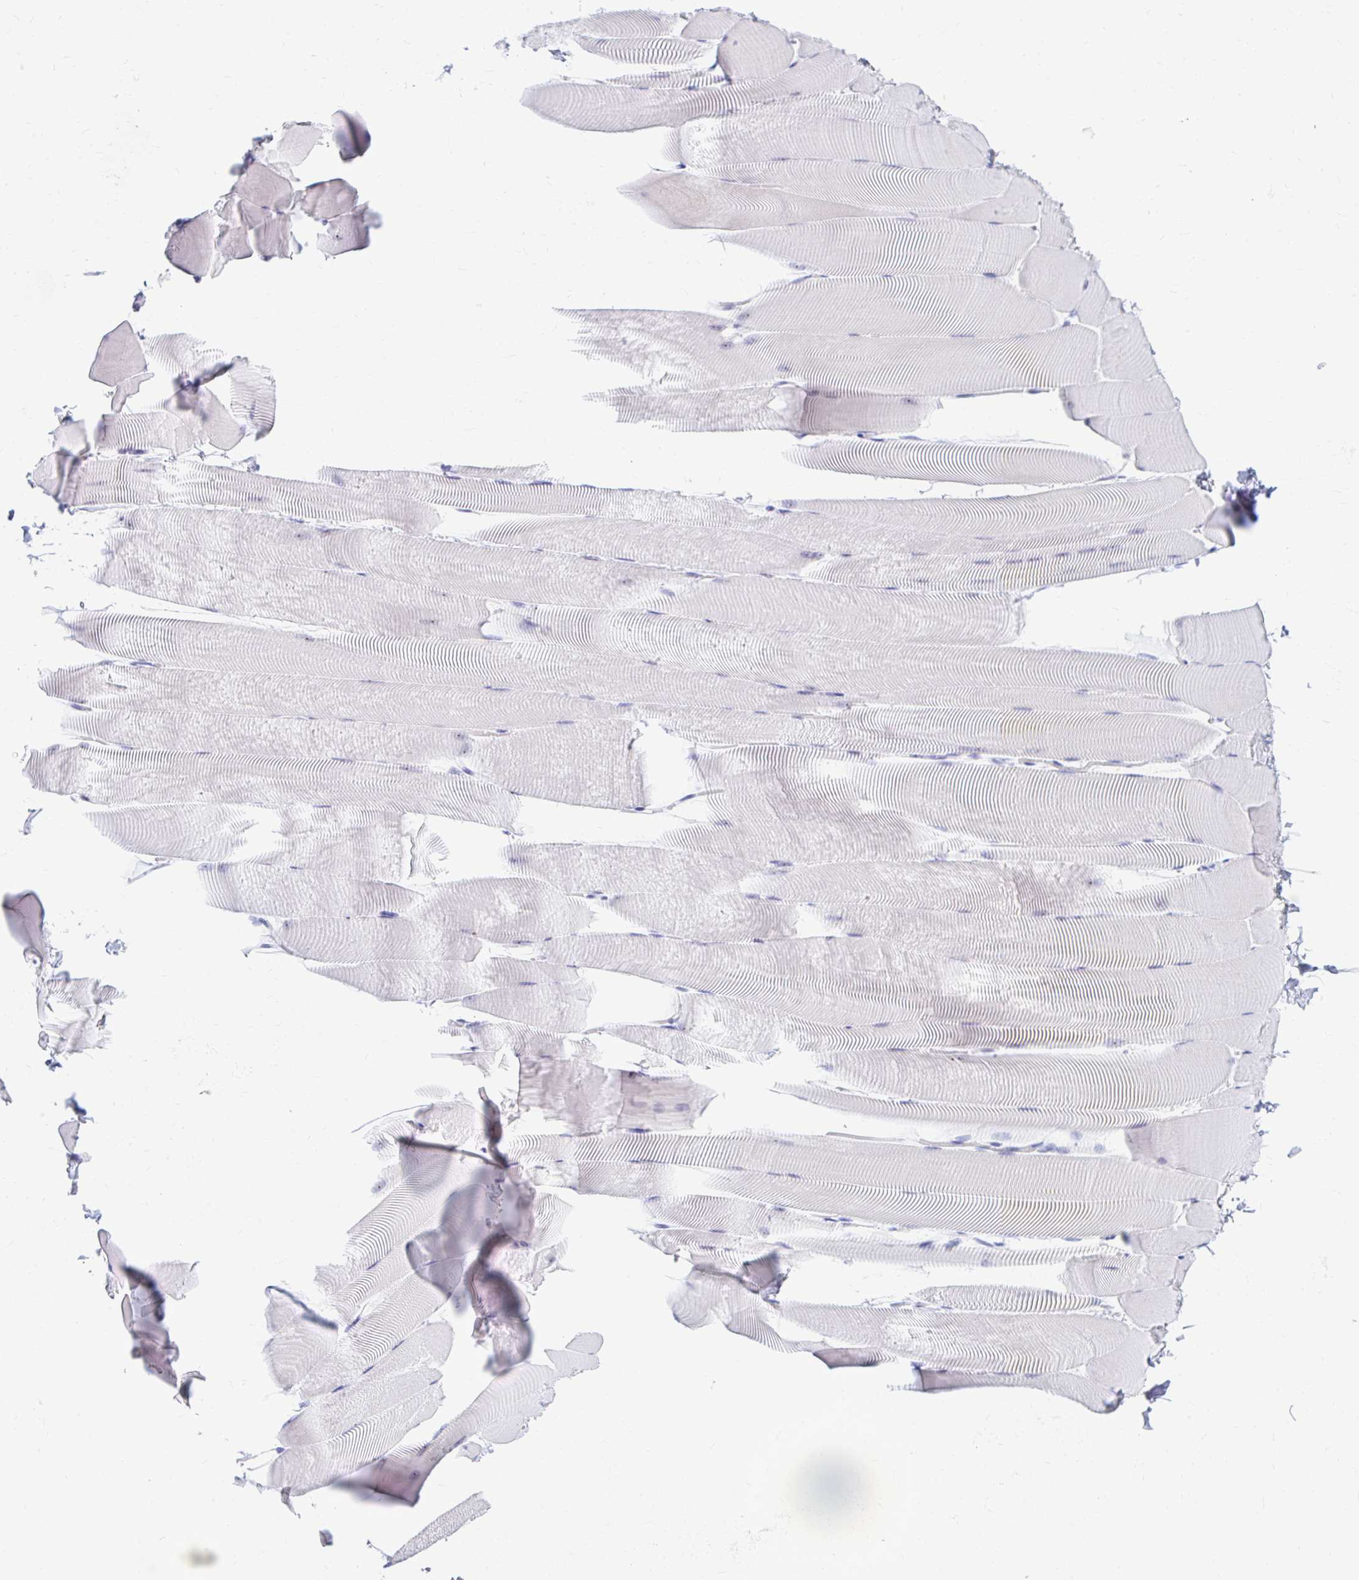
{"staining": {"intensity": "weak", "quantity": "<25%", "location": "nuclear"}, "tissue": "skeletal muscle", "cell_type": "Myocytes", "image_type": "normal", "snomed": [{"axis": "morphology", "description": "Normal tissue, NOS"}, {"axis": "topography", "description": "Skeletal muscle"}], "caption": "Myocytes show no significant protein expression in normal skeletal muscle. The staining is performed using DAB (3,3'-diaminobenzidine) brown chromogen with nuclei counter-stained in using hematoxylin.", "gene": "FTSJ3", "patient": {"sex": "male", "age": 25}}